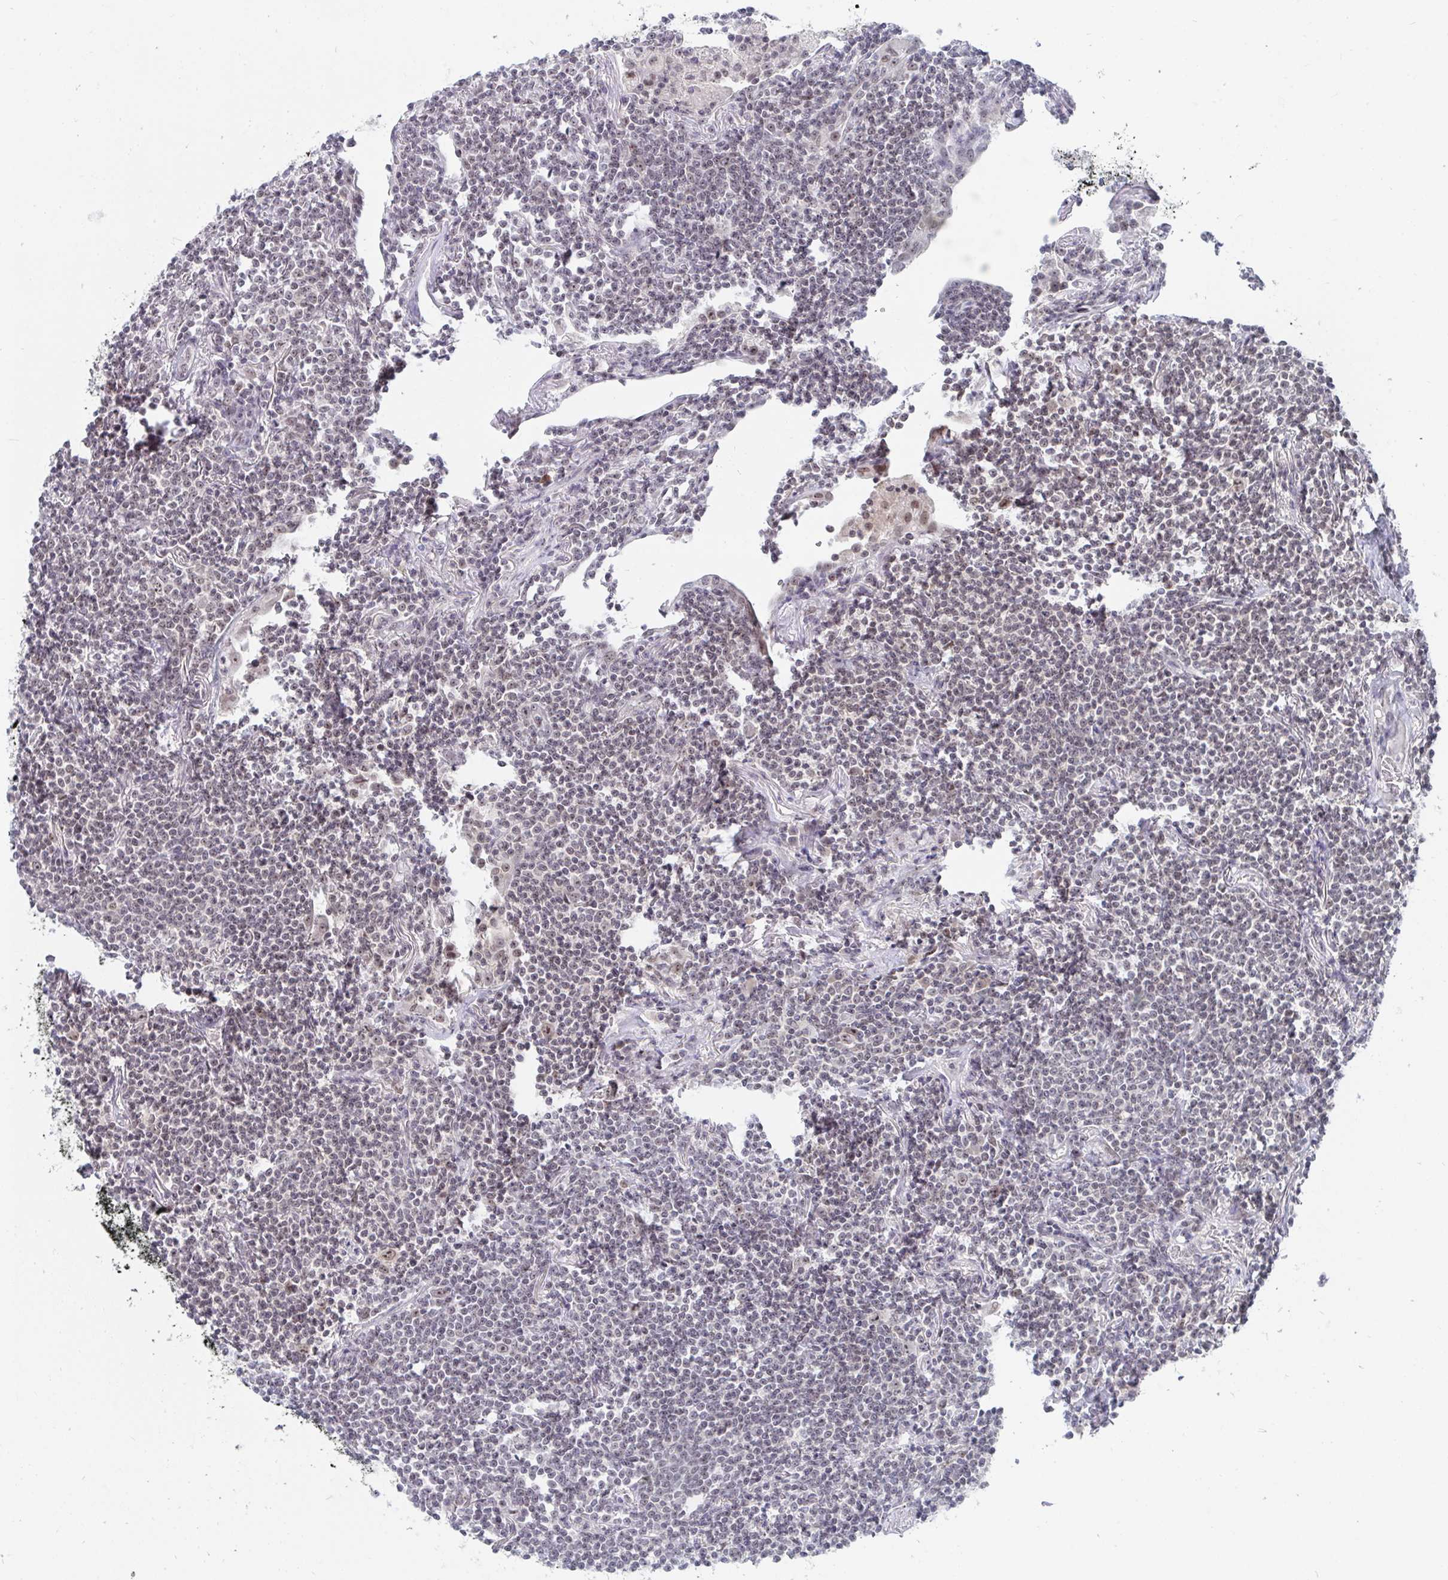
{"staining": {"intensity": "negative", "quantity": "none", "location": "none"}, "tissue": "lymphoma", "cell_type": "Tumor cells", "image_type": "cancer", "snomed": [{"axis": "morphology", "description": "Malignant lymphoma, non-Hodgkin's type, Low grade"}, {"axis": "topography", "description": "Lung"}], "caption": "A high-resolution image shows IHC staining of lymphoma, which demonstrates no significant expression in tumor cells.", "gene": "TRIP12", "patient": {"sex": "female", "age": 71}}